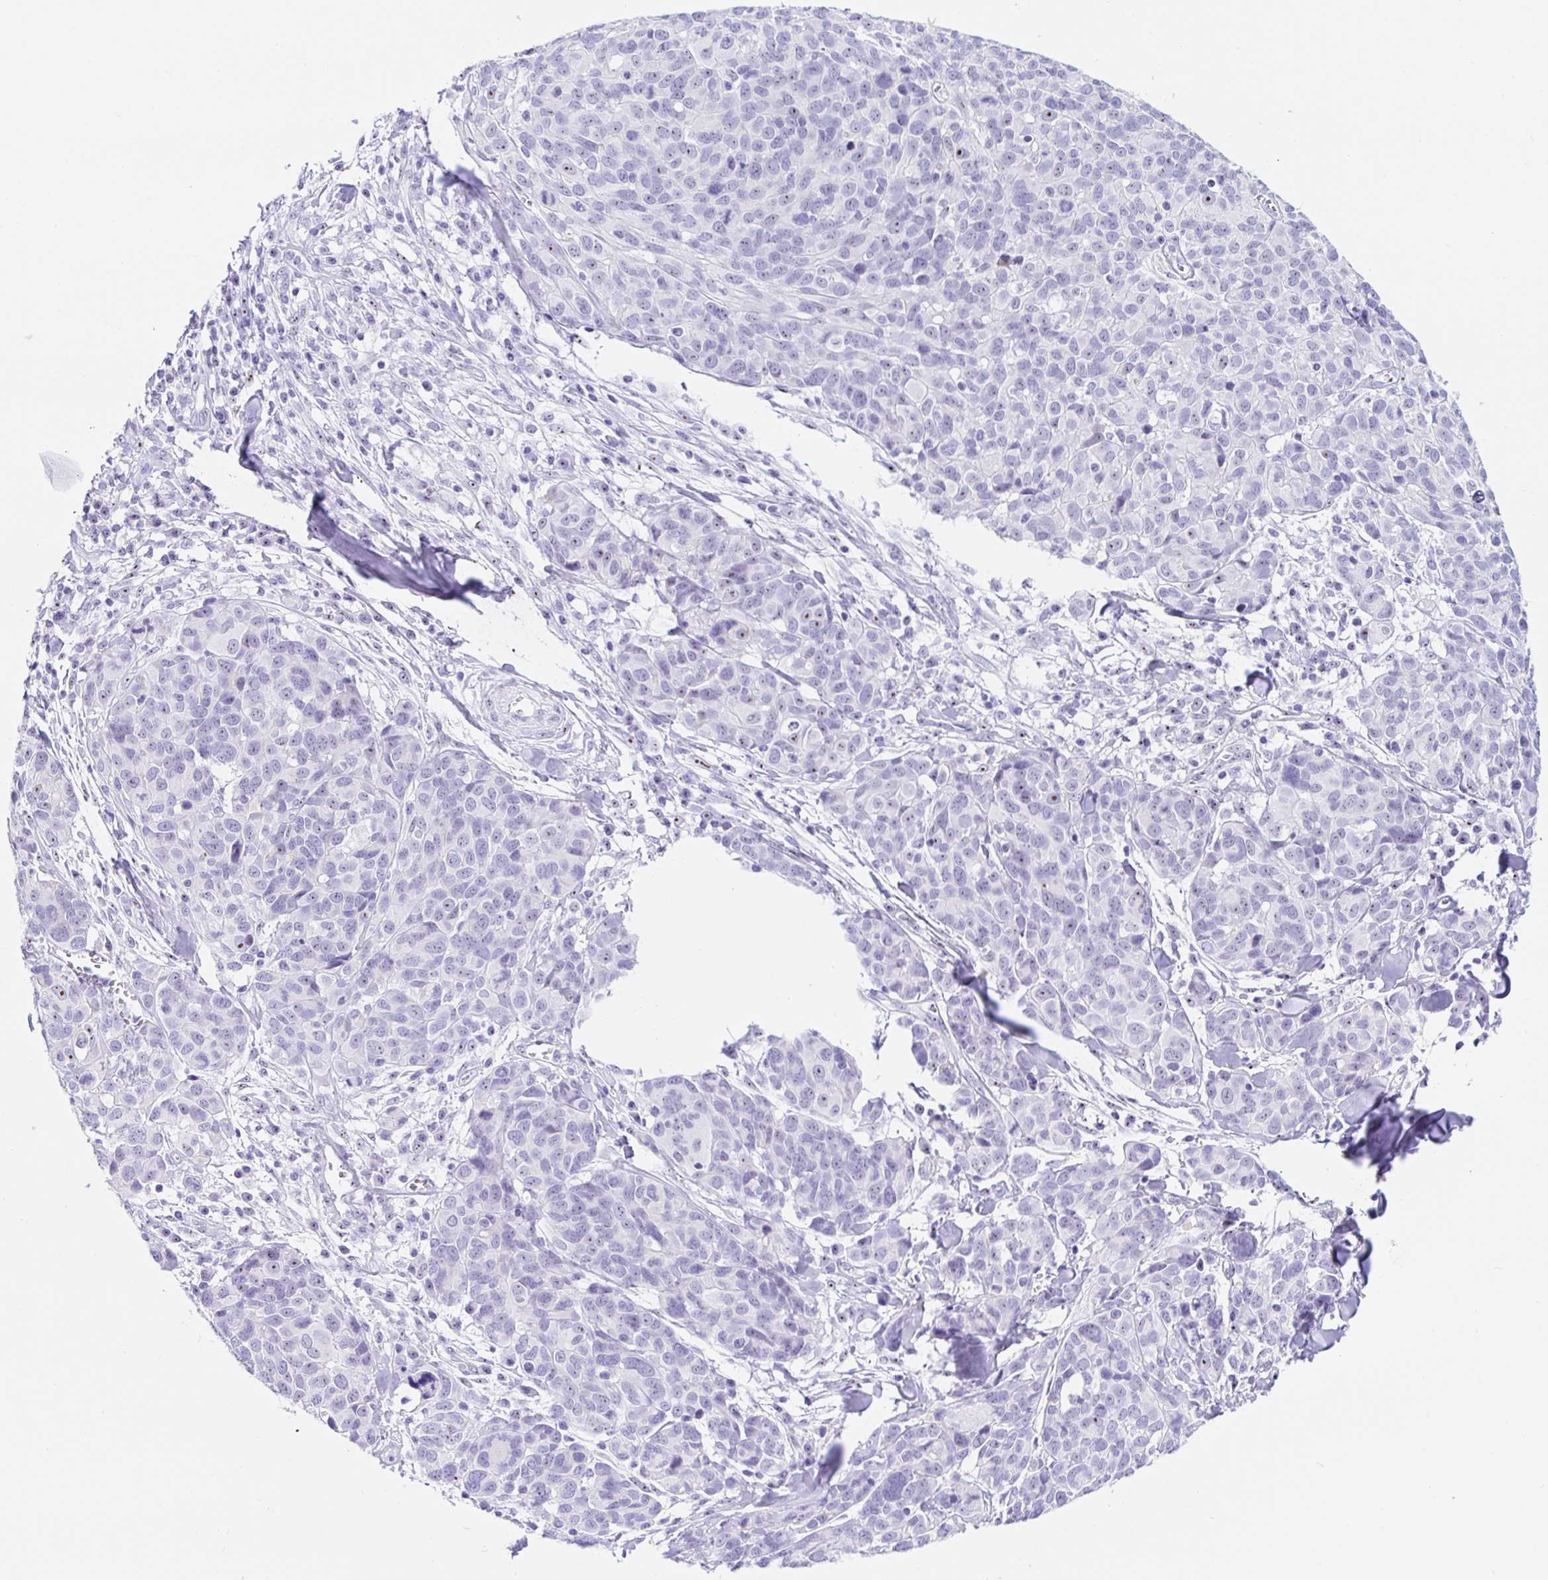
{"staining": {"intensity": "moderate", "quantity": "<25%", "location": "nuclear"}, "tissue": "melanoma", "cell_type": "Tumor cells", "image_type": "cancer", "snomed": [{"axis": "morphology", "description": "Malignant melanoma, NOS"}, {"axis": "topography", "description": "Skin"}], "caption": "DAB immunohistochemical staining of malignant melanoma shows moderate nuclear protein positivity in approximately <25% of tumor cells. The protein is shown in brown color, while the nuclei are stained blue.", "gene": "PRAMEF19", "patient": {"sex": "male", "age": 51}}